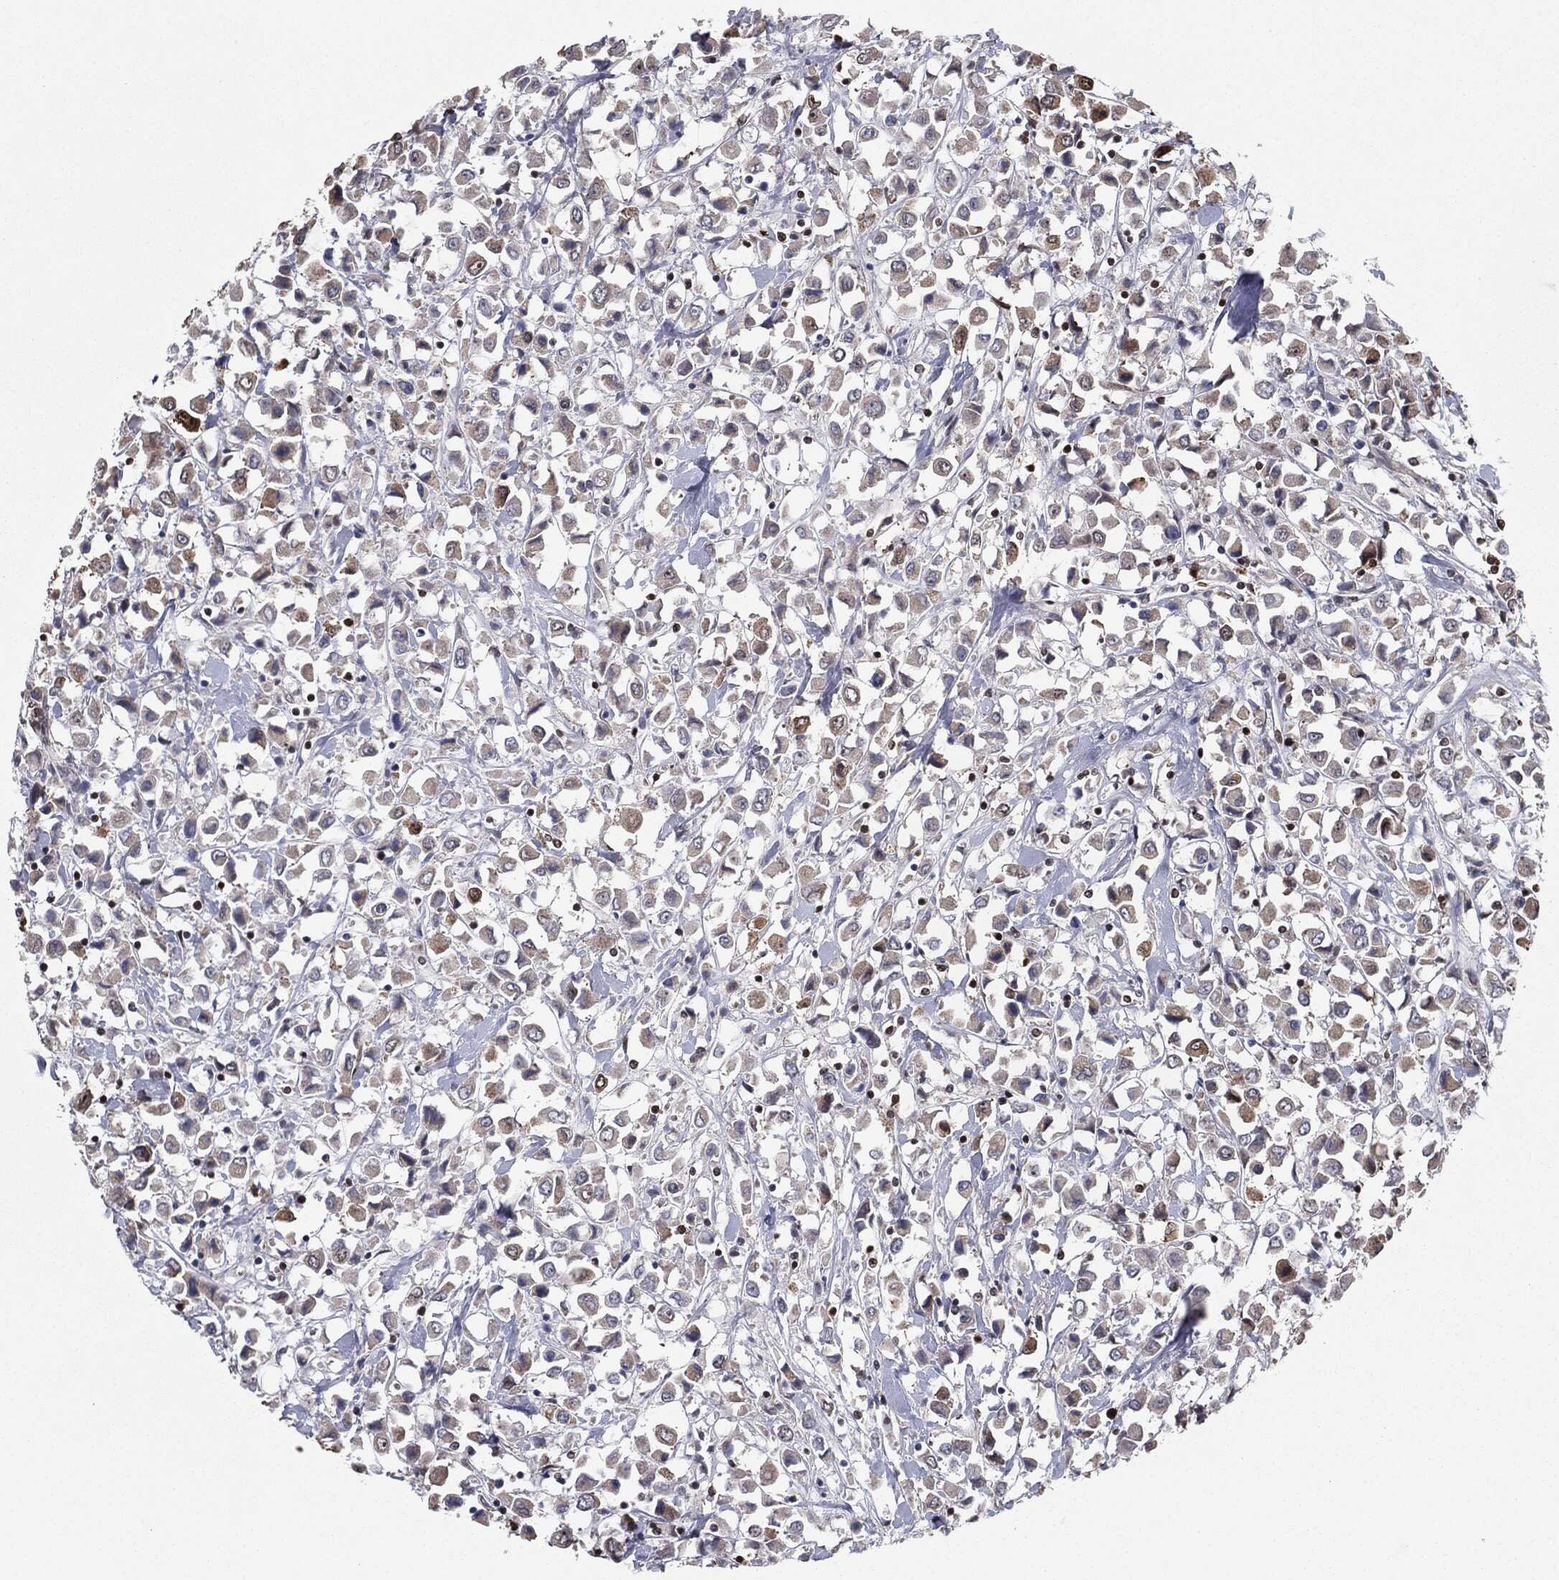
{"staining": {"intensity": "moderate", "quantity": ">75%", "location": "cytoplasmic/membranous"}, "tissue": "breast cancer", "cell_type": "Tumor cells", "image_type": "cancer", "snomed": [{"axis": "morphology", "description": "Duct carcinoma"}, {"axis": "topography", "description": "Breast"}], "caption": "Immunohistochemistry of human breast cancer displays medium levels of moderate cytoplasmic/membranous expression in about >75% of tumor cells.", "gene": "CHCHD2", "patient": {"sex": "female", "age": 61}}